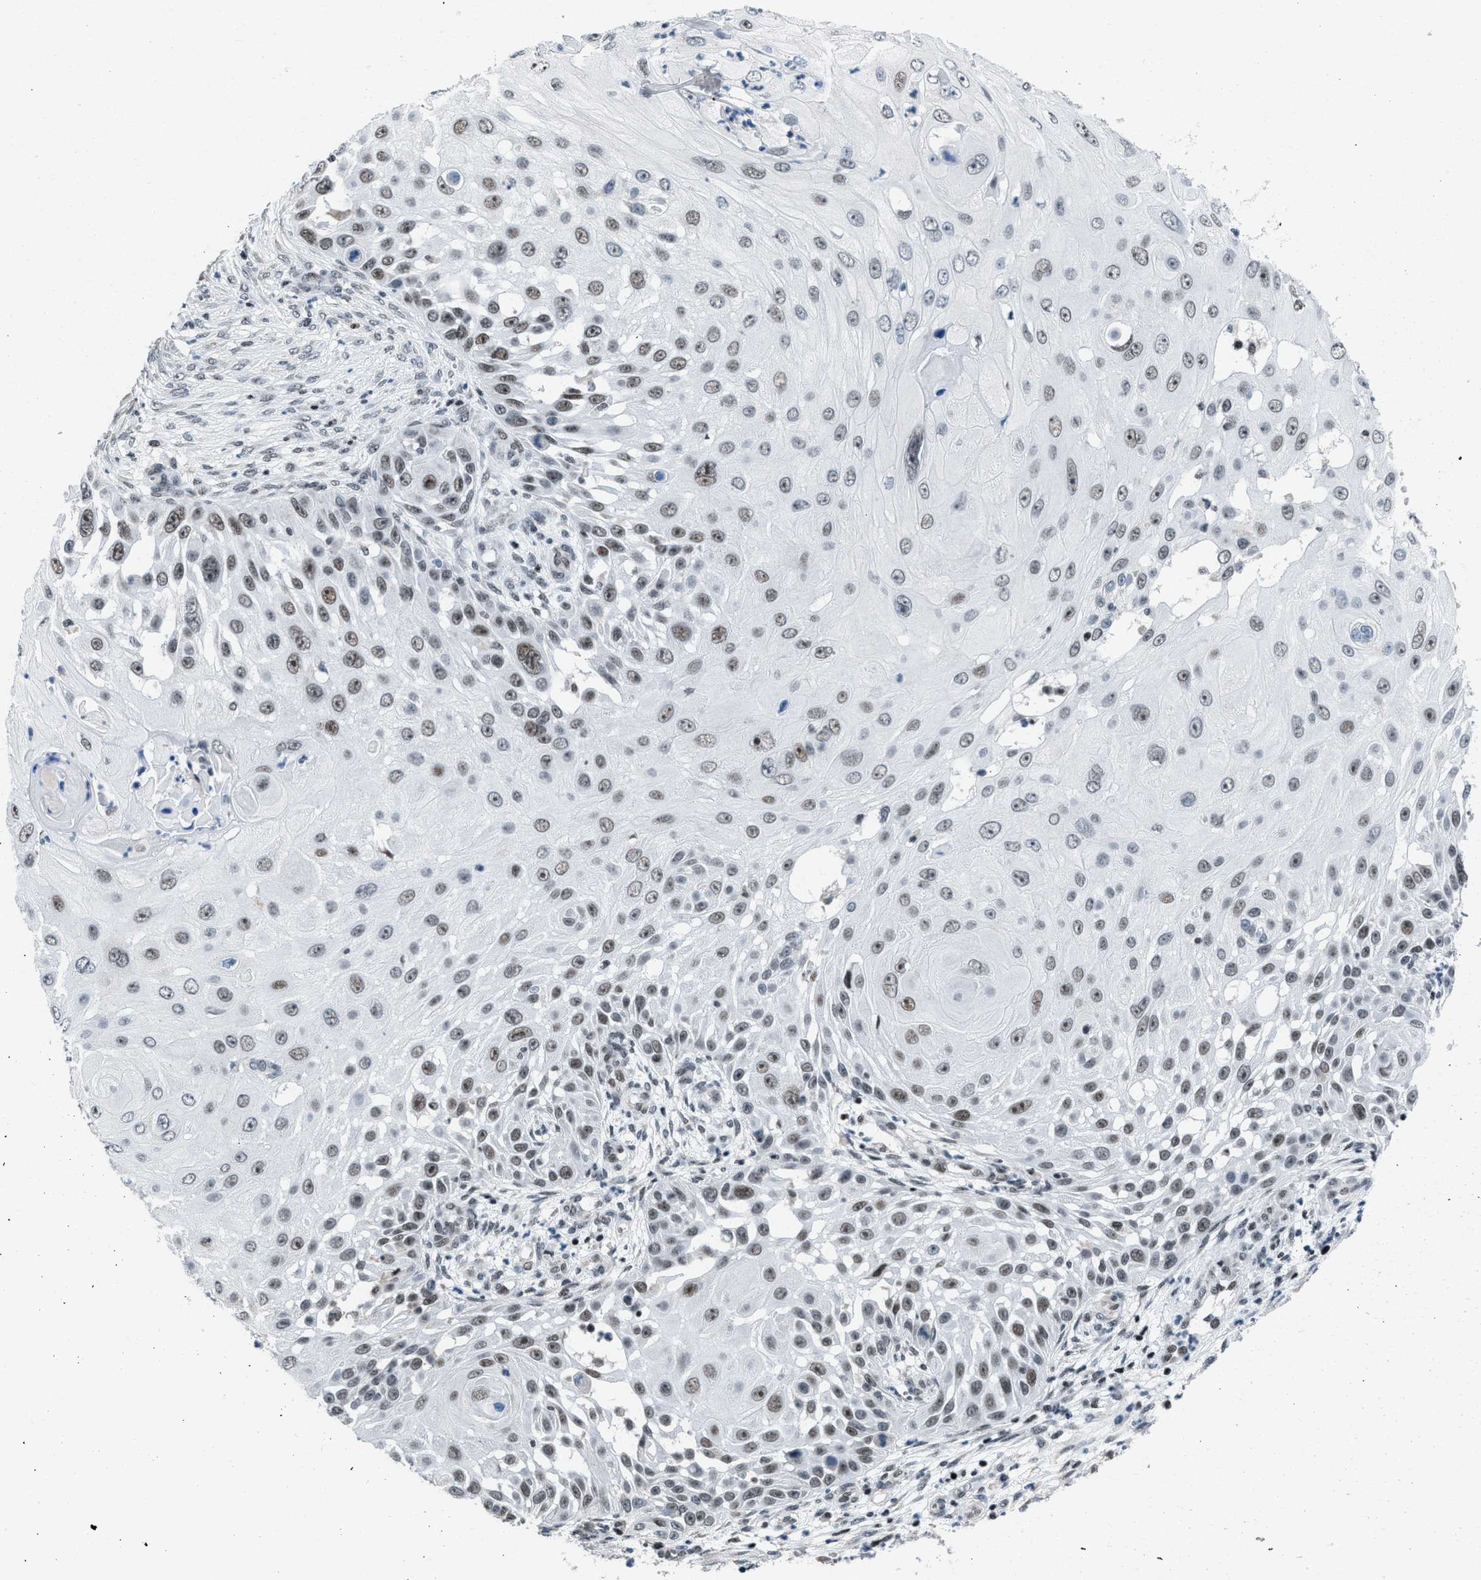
{"staining": {"intensity": "weak", "quantity": ">75%", "location": "nuclear"}, "tissue": "skin cancer", "cell_type": "Tumor cells", "image_type": "cancer", "snomed": [{"axis": "morphology", "description": "Squamous cell carcinoma, NOS"}, {"axis": "topography", "description": "Skin"}], "caption": "Human skin cancer stained with a brown dye shows weak nuclear positive expression in about >75% of tumor cells.", "gene": "TERF2IP", "patient": {"sex": "female", "age": 44}}